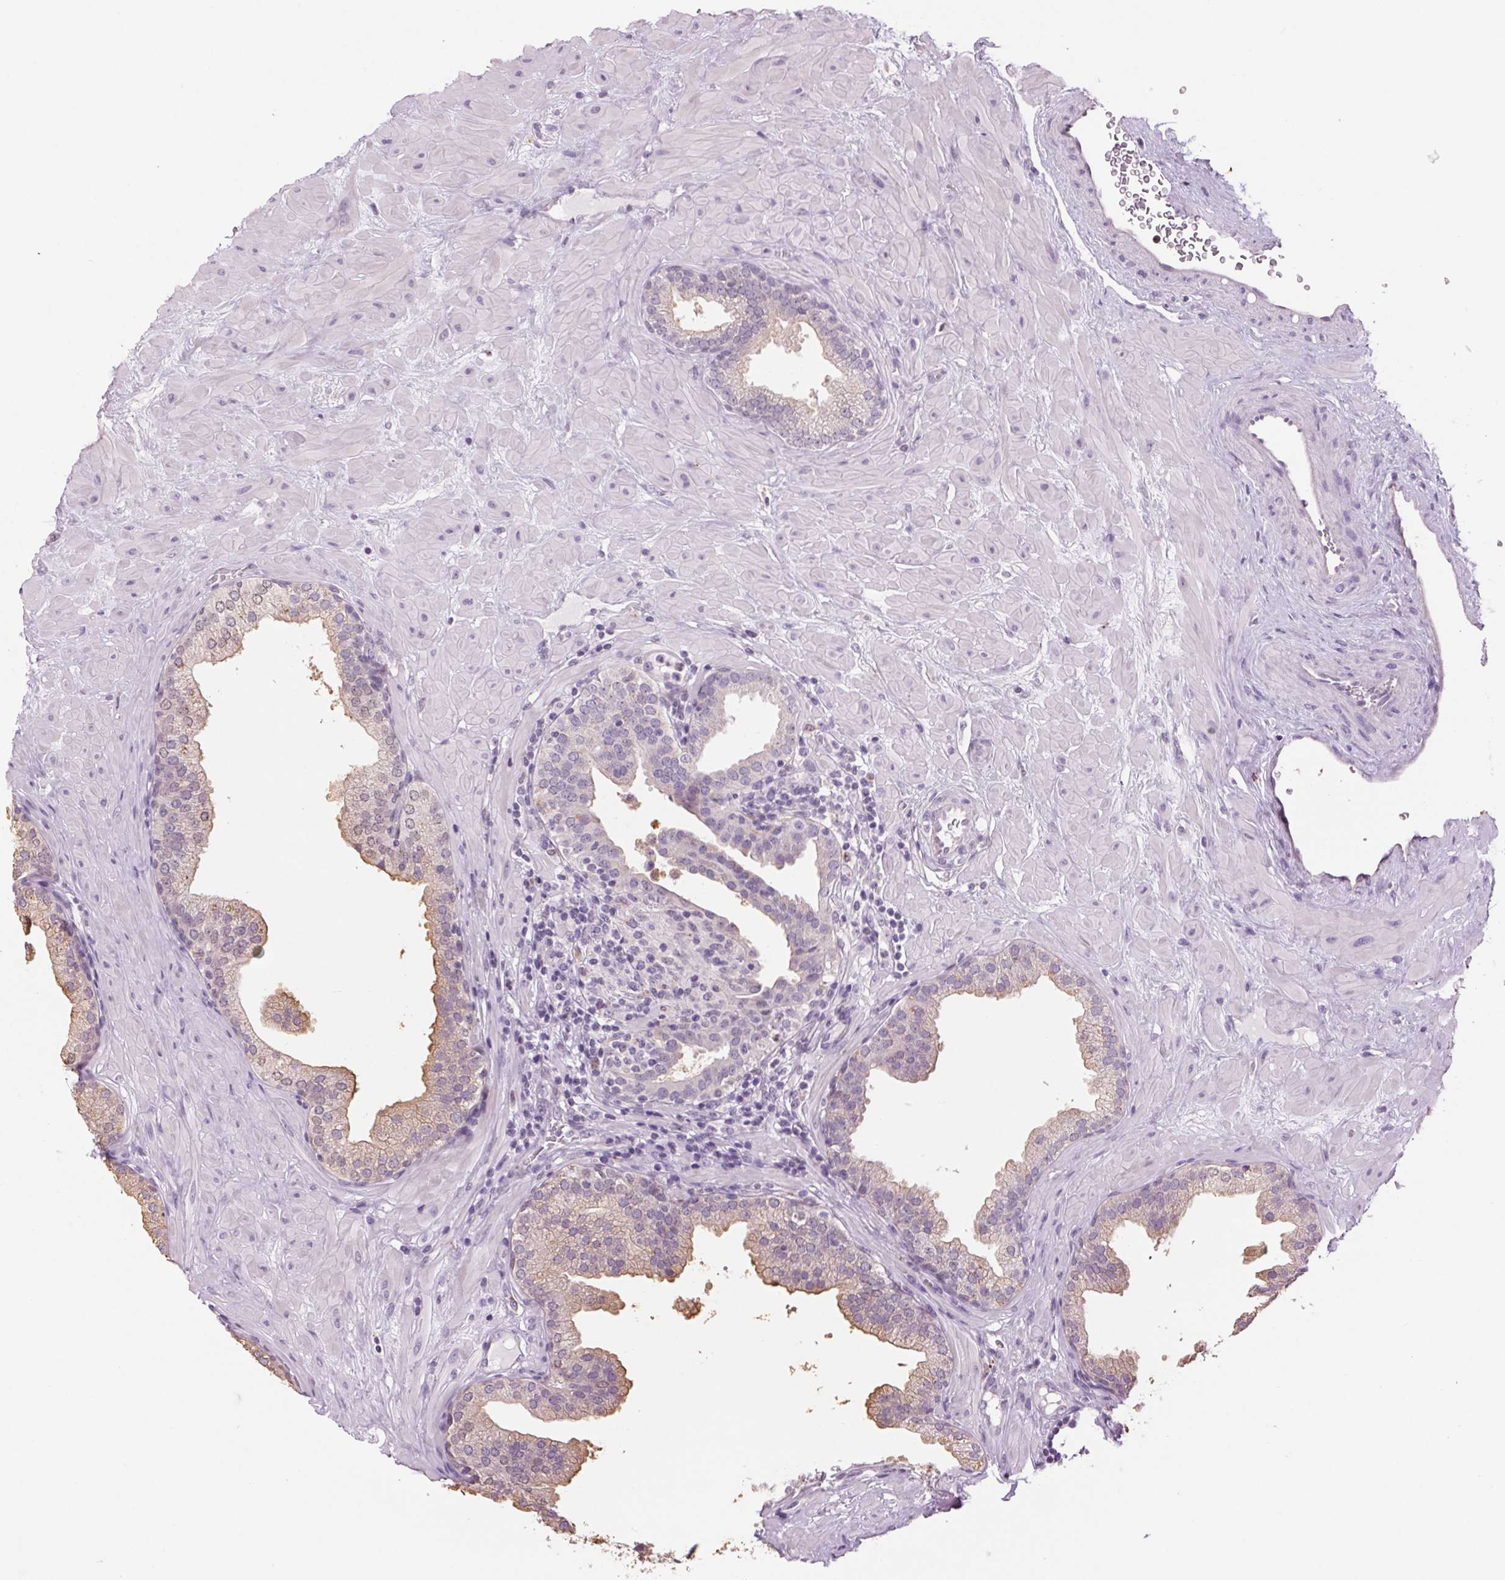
{"staining": {"intensity": "weak", "quantity": "25%-75%", "location": "cytoplasmic/membranous"}, "tissue": "prostate", "cell_type": "Glandular cells", "image_type": "normal", "snomed": [{"axis": "morphology", "description": "Normal tissue, NOS"}, {"axis": "topography", "description": "Prostate"}], "caption": "Immunohistochemistry (IHC) (DAB) staining of unremarkable human prostate shows weak cytoplasmic/membranous protein staining in about 25%-75% of glandular cells. (Brightfield microscopy of DAB IHC at high magnification).", "gene": "MPO", "patient": {"sex": "male", "age": 37}}